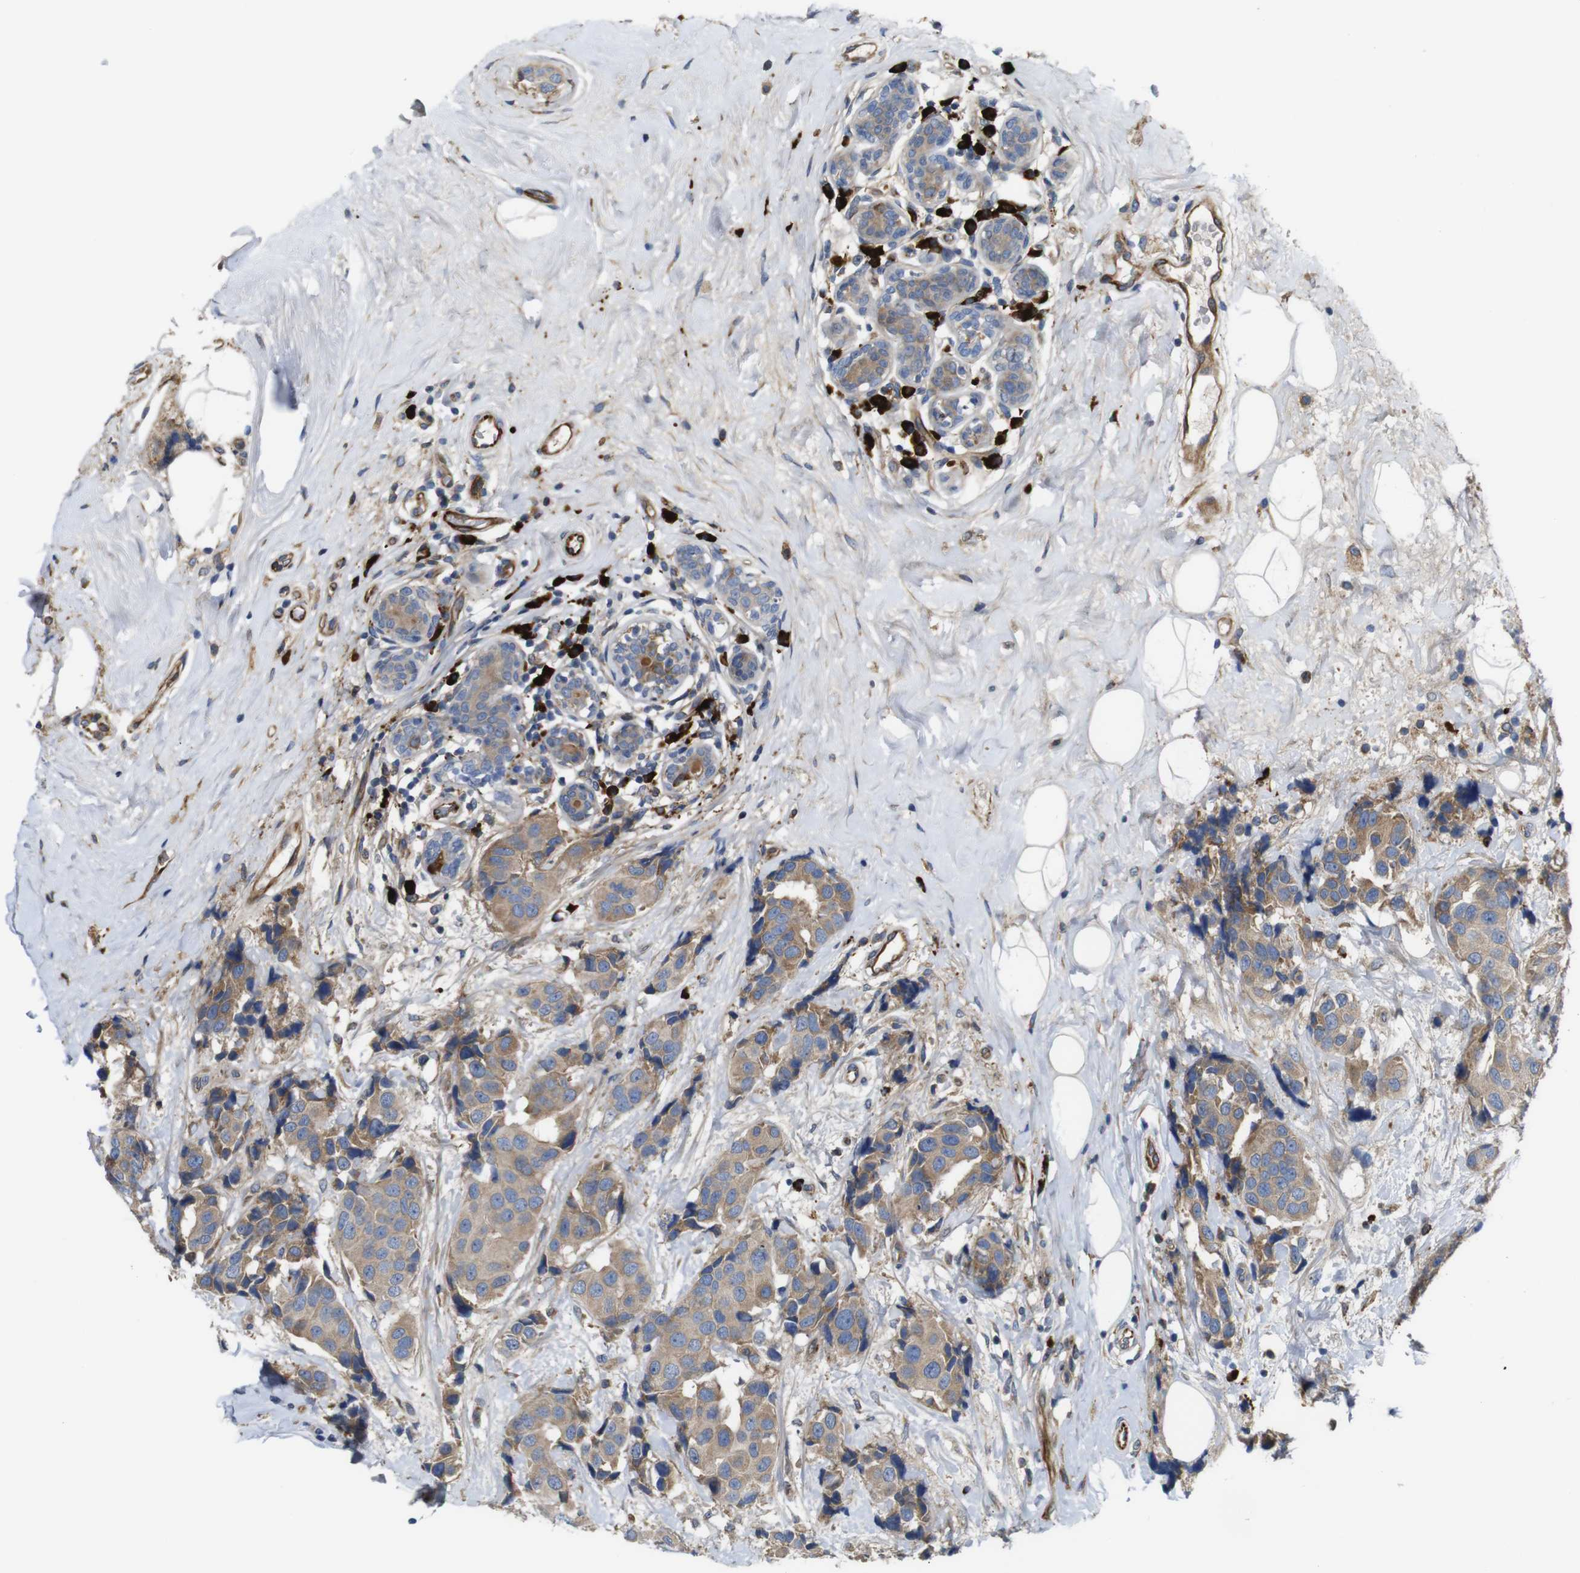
{"staining": {"intensity": "moderate", "quantity": ">75%", "location": "cytoplasmic/membranous"}, "tissue": "breast cancer", "cell_type": "Tumor cells", "image_type": "cancer", "snomed": [{"axis": "morphology", "description": "Normal tissue, NOS"}, {"axis": "morphology", "description": "Duct carcinoma"}, {"axis": "topography", "description": "Breast"}], "caption": "A photomicrograph of human breast intraductal carcinoma stained for a protein demonstrates moderate cytoplasmic/membranous brown staining in tumor cells.", "gene": "UBE2G2", "patient": {"sex": "female", "age": 39}}